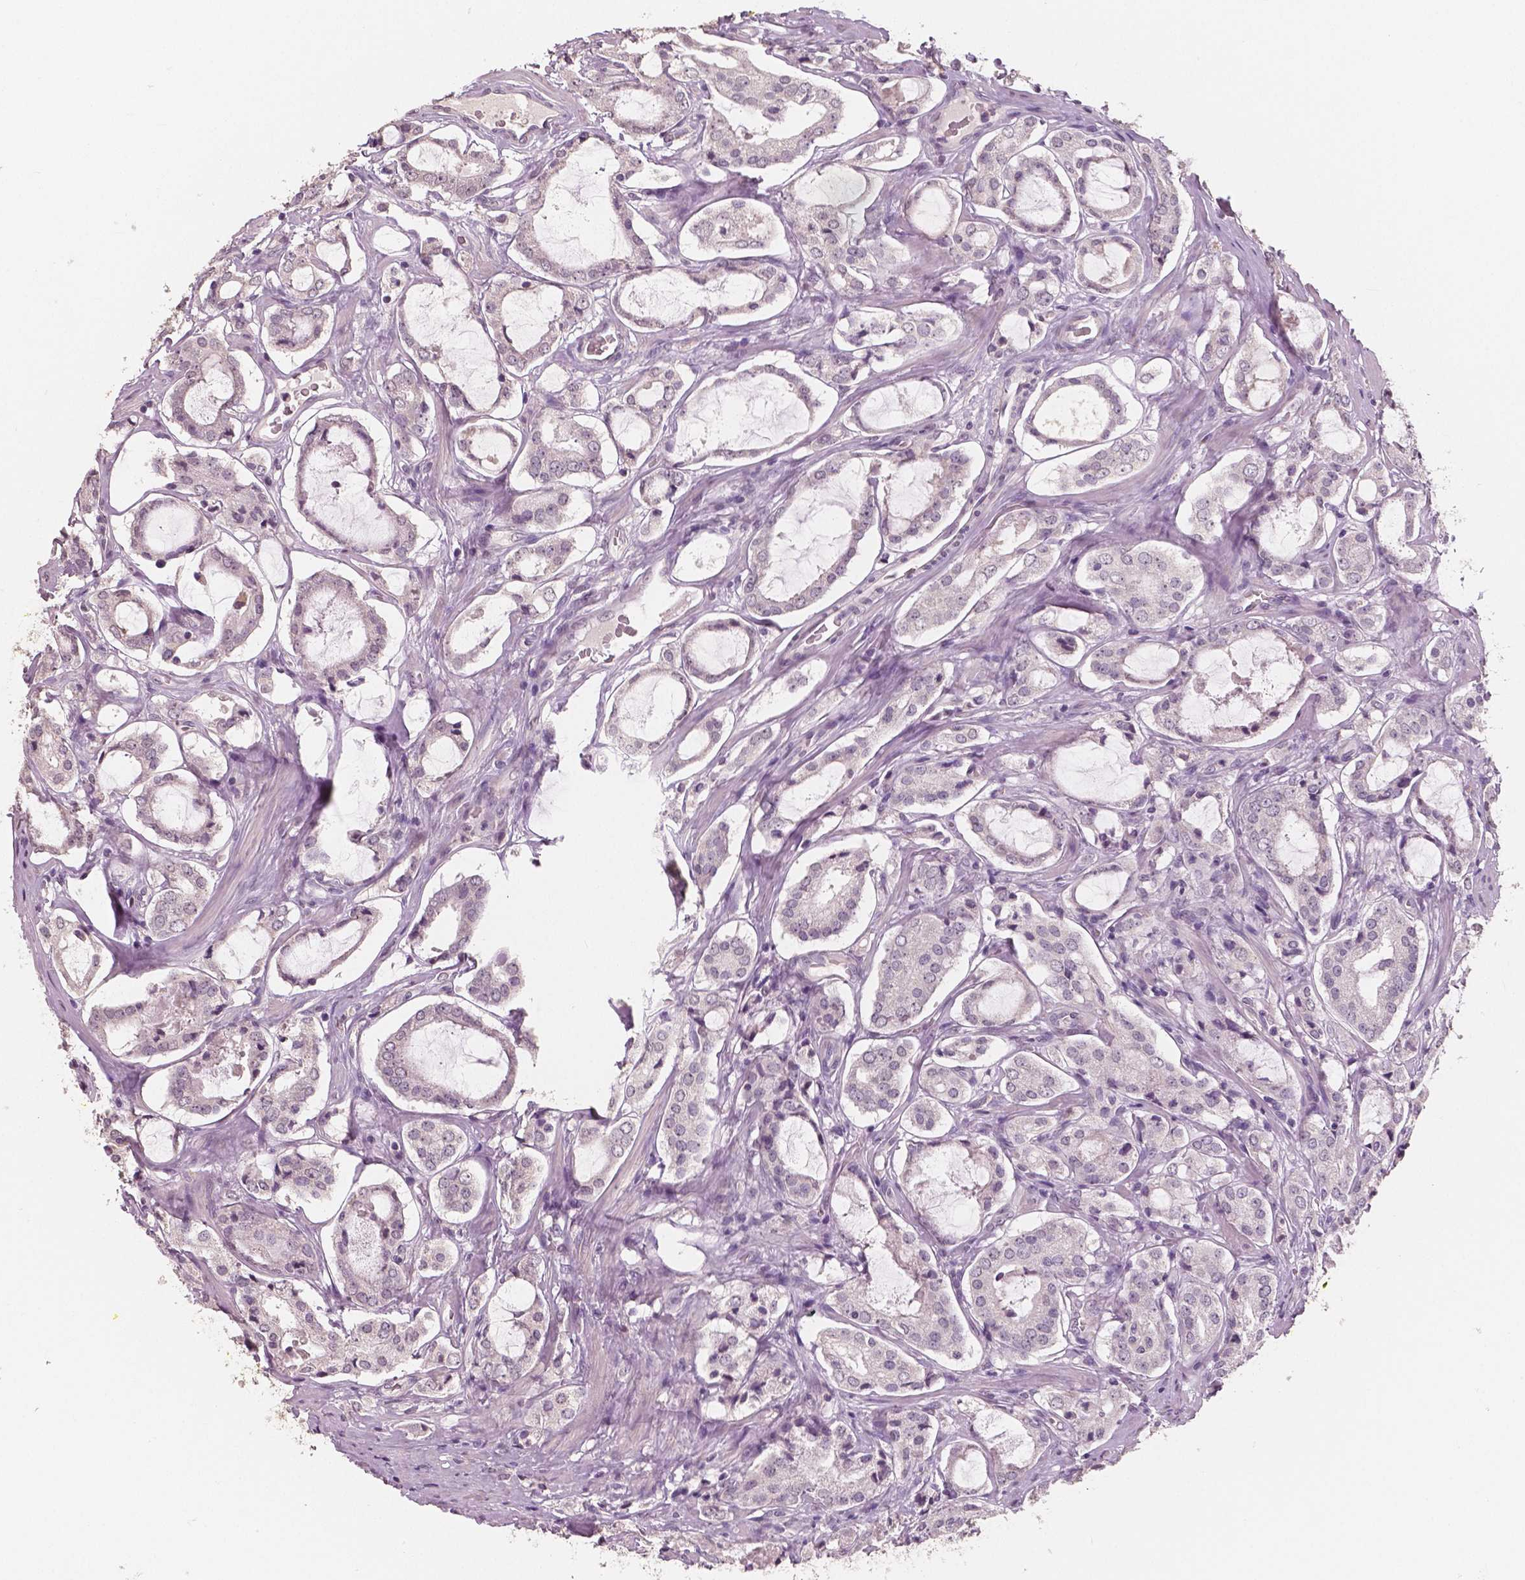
{"staining": {"intensity": "negative", "quantity": "none", "location": "none"}, "tissue": "prostate cancer", "cell_type": "Tumor cells", "image_type": "cancer", "snomed": [{"axis": "morphology", "description": "Adenocarcinoma, NOS"}, {"axis": "topography", "description": "Prostate"}], "caption": "High magnification brightfield microscopy of adenocarcinoma (prostate) stained with DAB (3,3'-diaminobenzidine) (brown) and counterstained with hematoxylin (blue): tumor cells show no significant expression.", "gene": "NECAB1", "patient": {"sex": "male", "age": 66}}